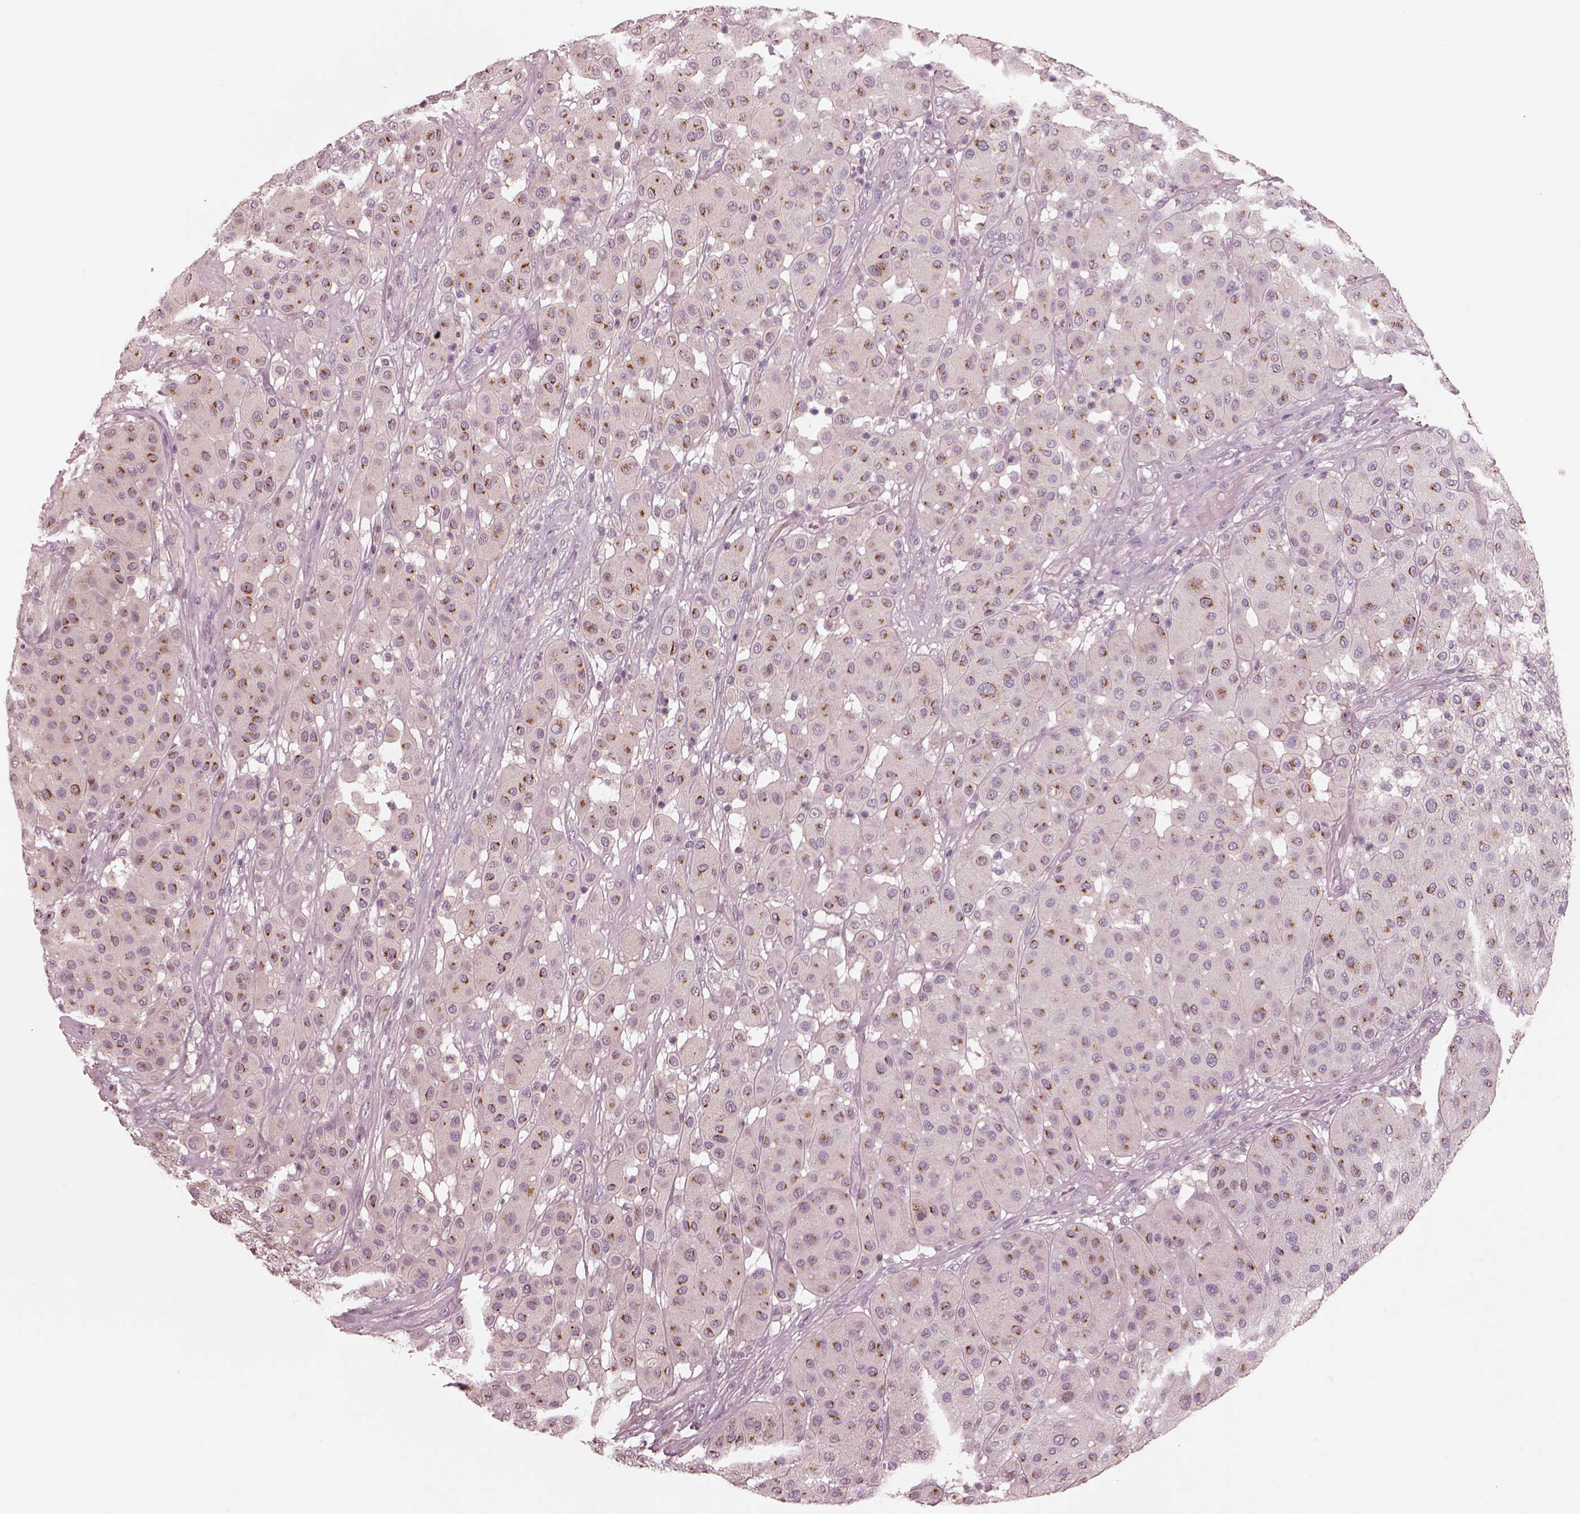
{"staining": {"intensity": "strong", "quantity": ">75%", "location": "cytoplasmic/membranous"}, "tissue": "melanoma", "cell_type": "Tumor cells", "image_type": "cancer", "snomed": [{"axis": "morphology", "description": "Malignant melanoma, Metastatic site"}, {"axis": "topography", "description": "Smooth muscle"}], "caption": "Brown immunohistochemical staining in malignant melanoma (metastatic site) displays strong cytoplasmic/membranous positivity in about >75% of tumor cells.", "gene": "SDCBP2", "patient": {"sex": "male", "age": 41}}